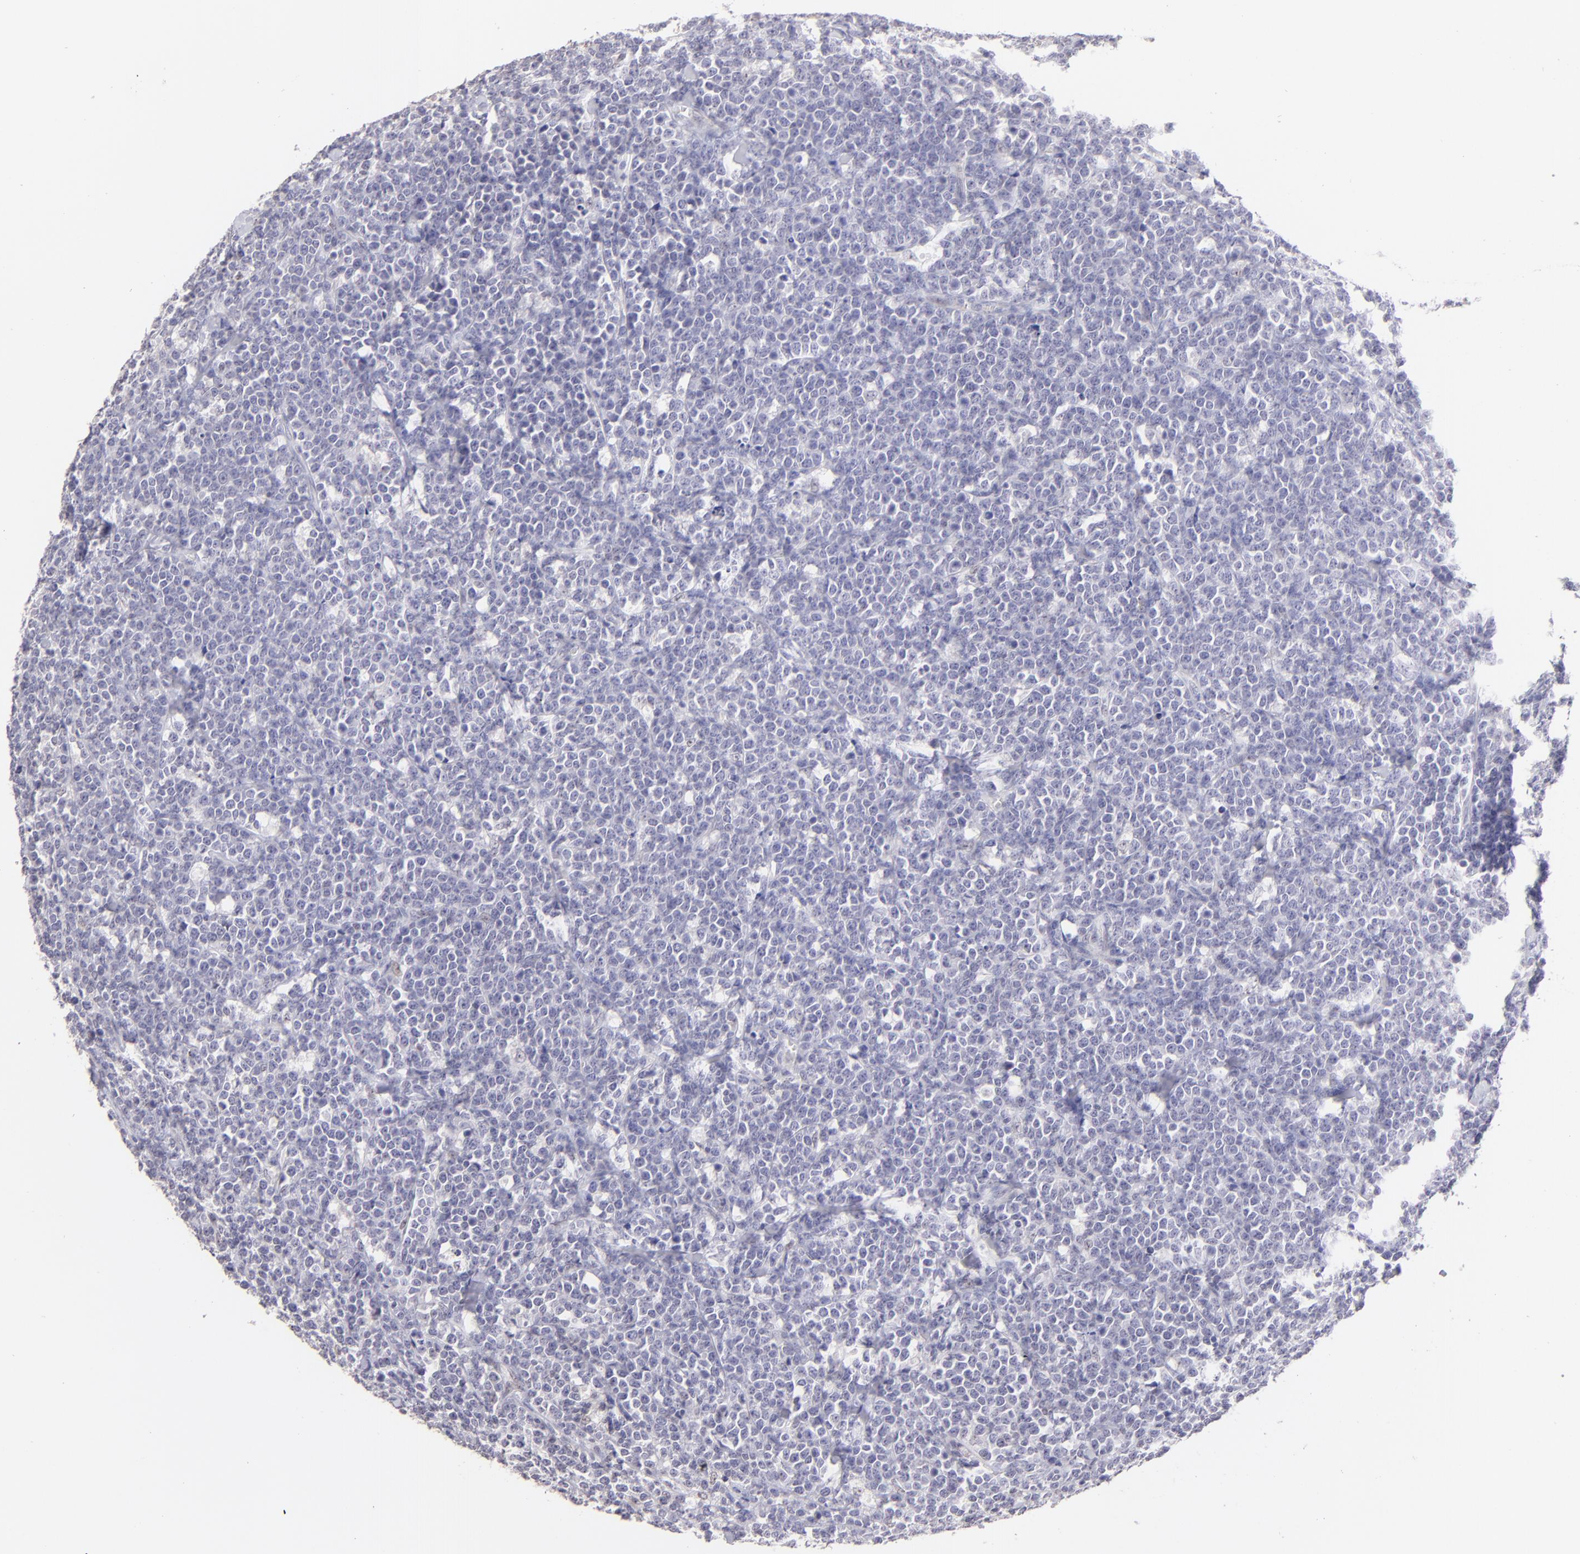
{"staining": {"intensity": "negative", "quantity": "none", "location": "none"}, "tissue": "lymphoma", "cell_type": "Tumor cells", "image_type": "cancer", "snomed": [{"axis": "morphology", "description": "Malignant lymphoma, non-Hodgkin's type, High grade"}, {"axis": "topography", "description": "Small intestine"}, {"axis": "topography", "description": "Colon"}], "caption": "High power microscopy photomicrograph of an immunohistochemistry (IHC) photomicrograph of malignant lymphoma, non-Hodgkin's type (high-grade), revealing no significant staining in tumor cells.", "gene": "MAGEA1", "patient": {"sex": "male", "age": 8}}